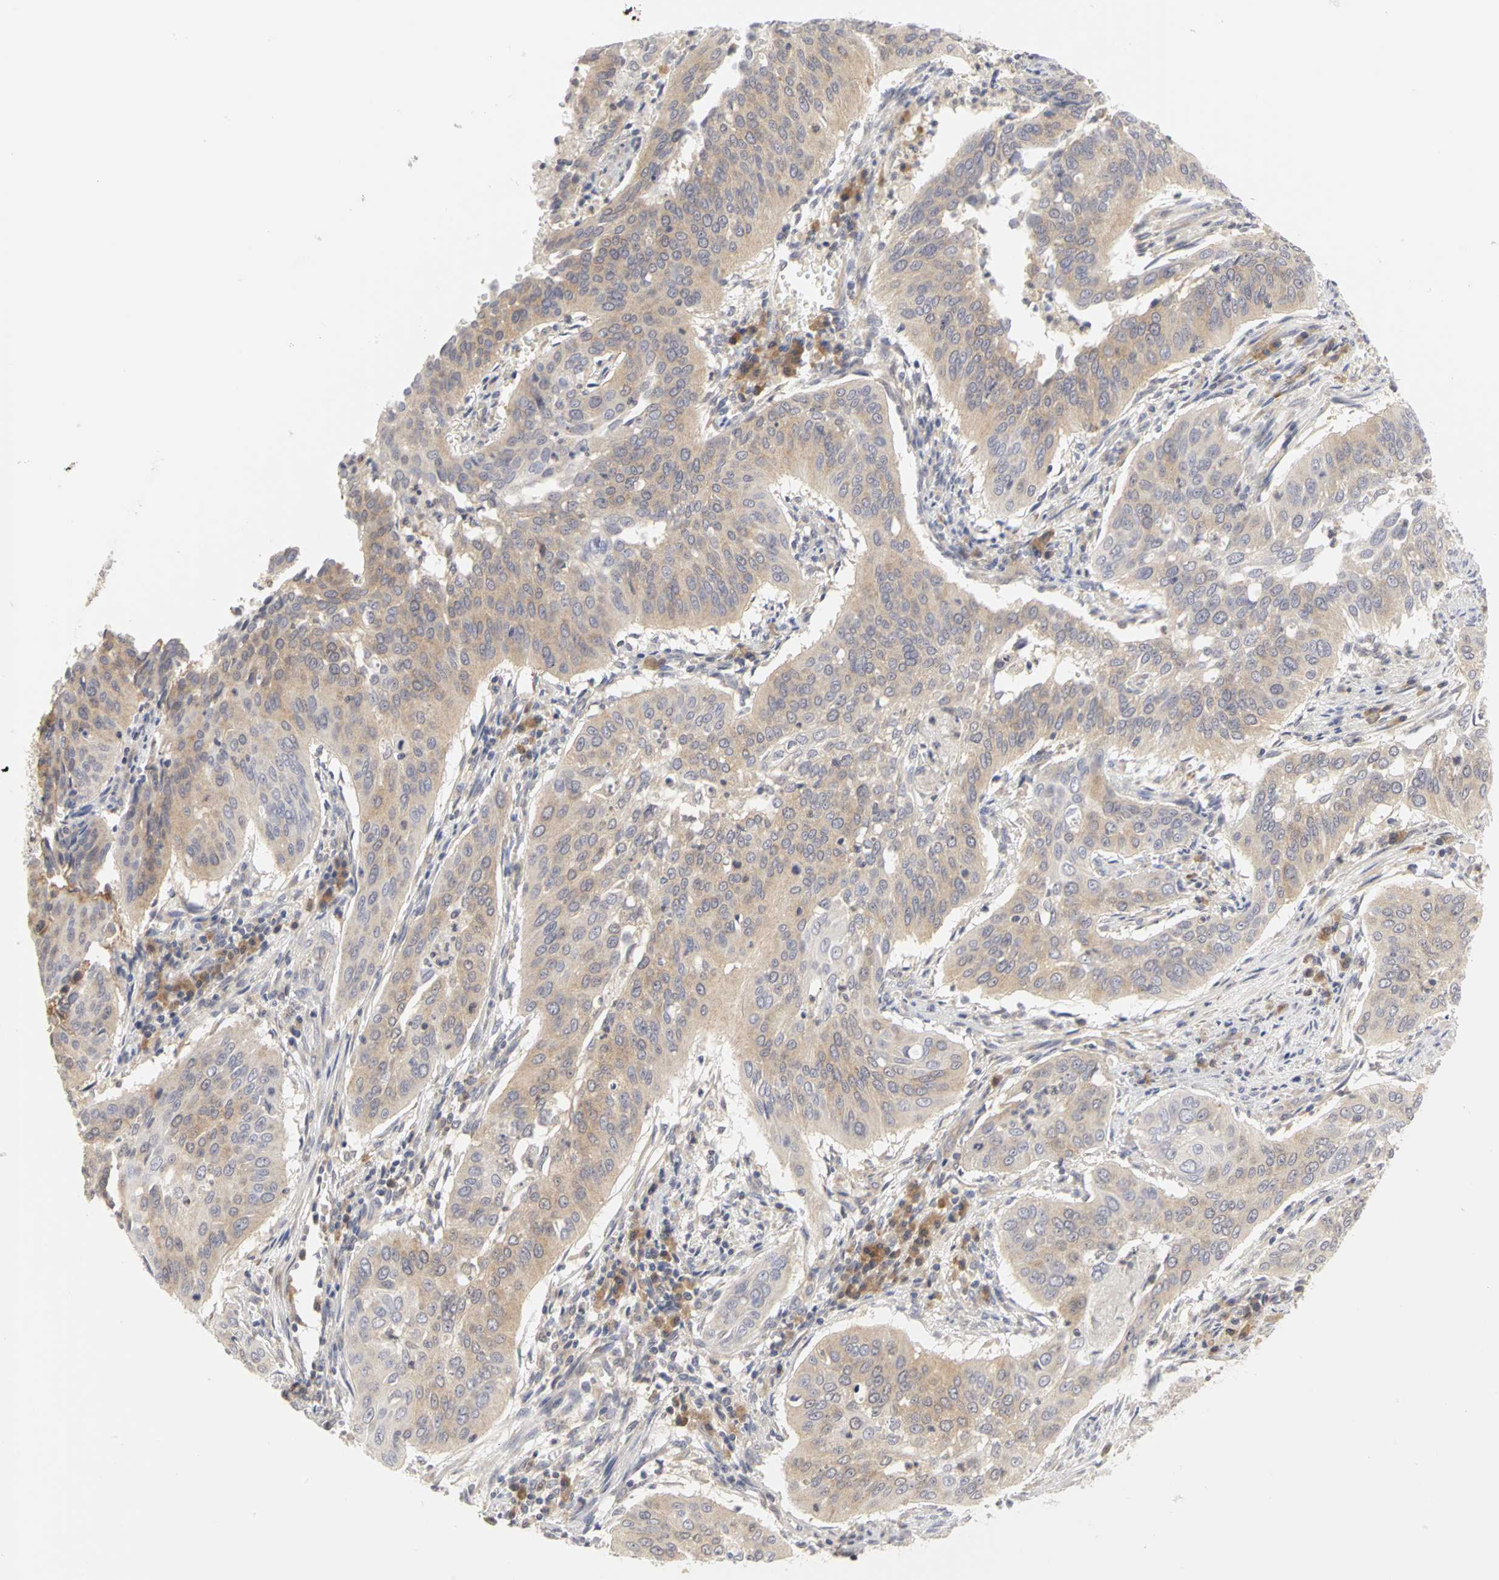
{"staining": {"intensity": "weak", "quantity": ">75%", "location": "cytoplasmic/membranous"}, "tissue": "cervical cancer", "cell_type": "Tumor cells", "image_type": "cancer", "snomed": [{"axis": "morphology", "description": "Squamous cell carcinoma, NOS"}, {"axis": "topography", "description": "Cervix"}], "caption": "Immunohistochemistry of squamous cell carcinoma (cervical) reveals low levels of weak cytoplasmic/membranous staining in approximately >75% of tumor cells. The staining was performed using DAB, with brown indicating positive protein expression. Nuclei are stained blue with hematoxylin.", "gene": "IRAK1", "patient": {"sex": "female", "age": 39}}